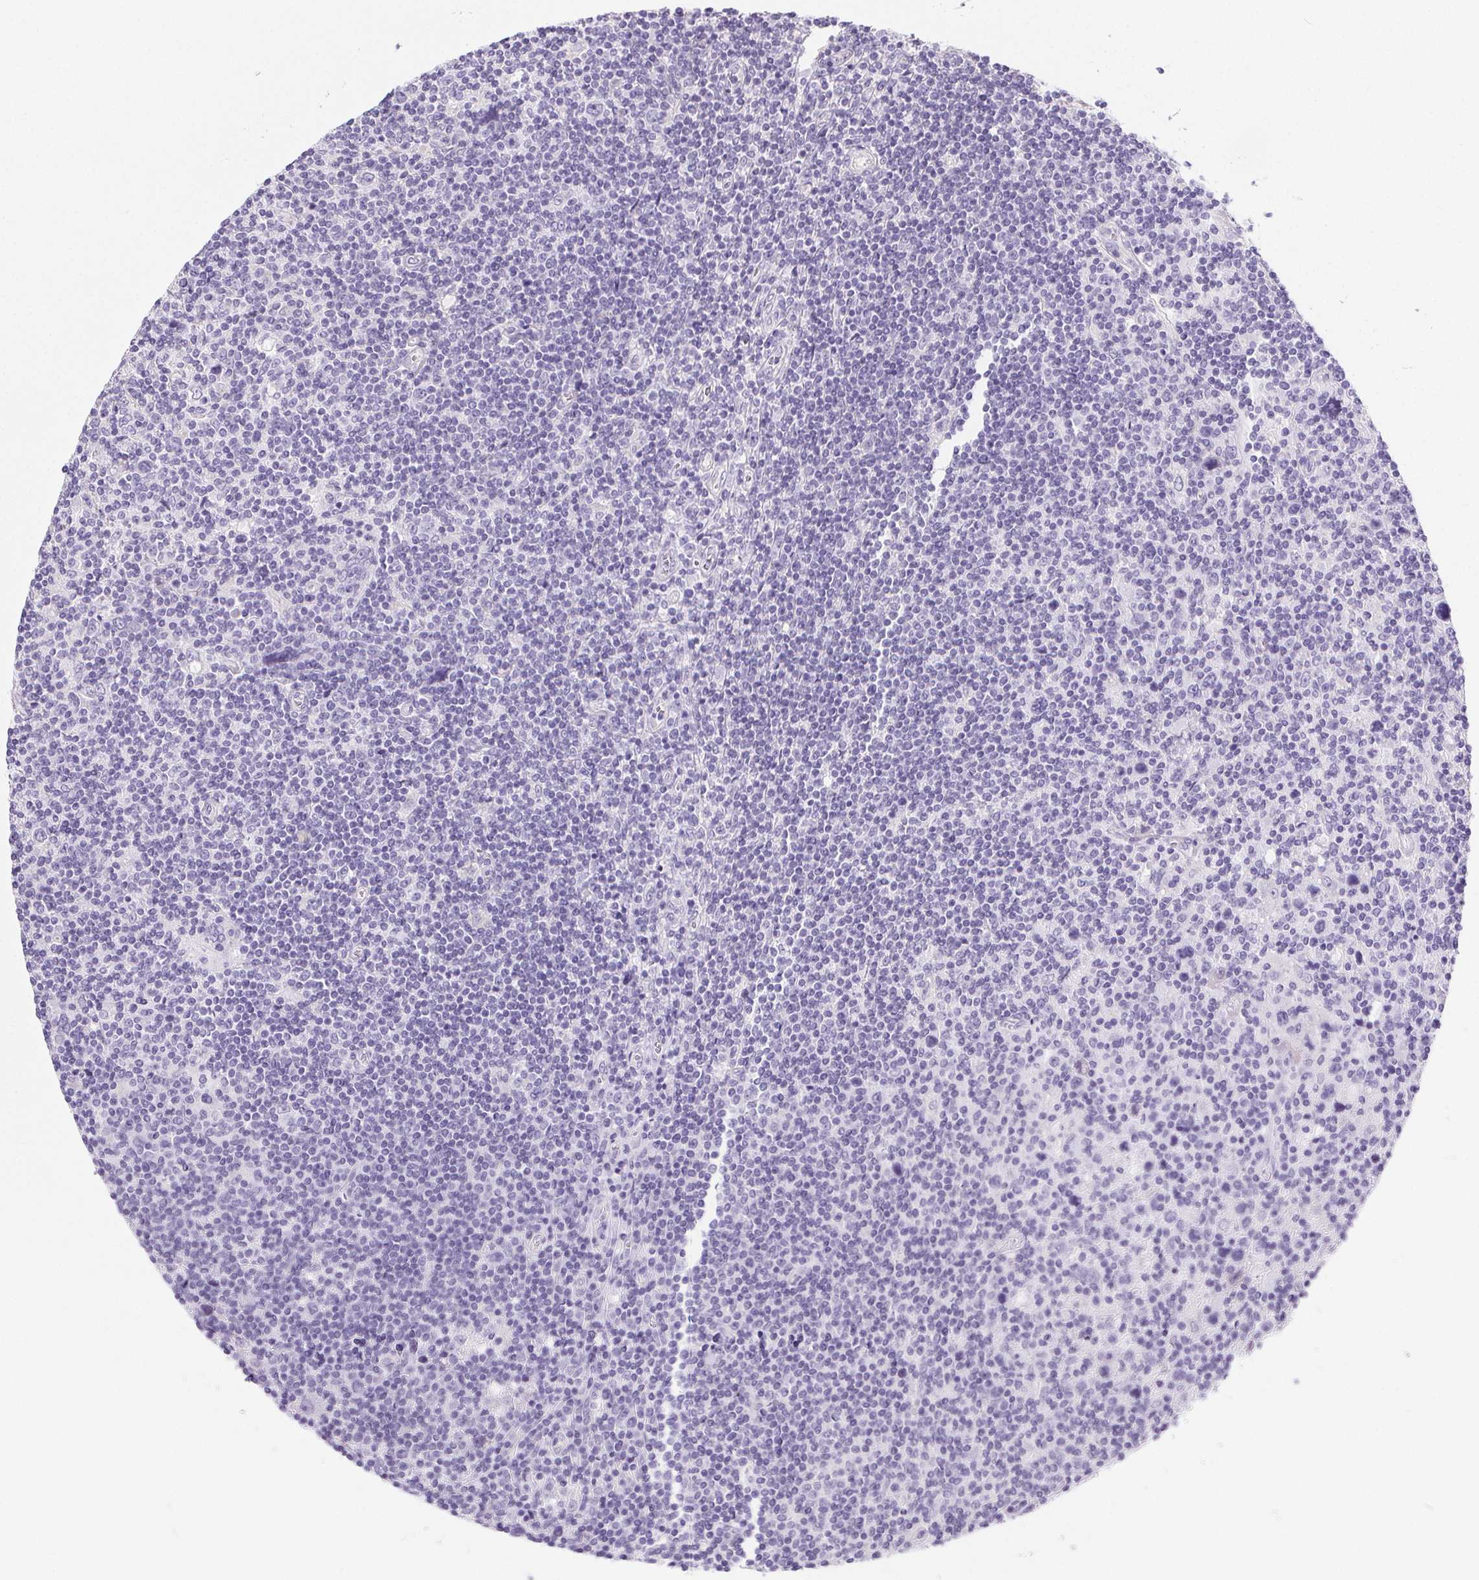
{"staining": {"intensity": "negative", "quantity": "none", "location": "none"}, "tissue": "lymphoma", "cell_type": "Tumor cells", "image_type": "cancer", "snomed": [{"axis": "morphology", "description": "Hodgkin's disease, NOS"}, {"axis": "topography", "description": "Lymph node"}], "caption": "High magnification brightfield microscopy of lymphoma stained with DAB (3,3'-diaminobenzidine) (brown) and counterstained with hematoxylin (blue): tumor cells show no significant staining. (DAB immunohistochemistry visualized using brightfield microscopy, high magnification).", "gene": "PRSS3", "patient": {"sex": "male", "age": 40}}